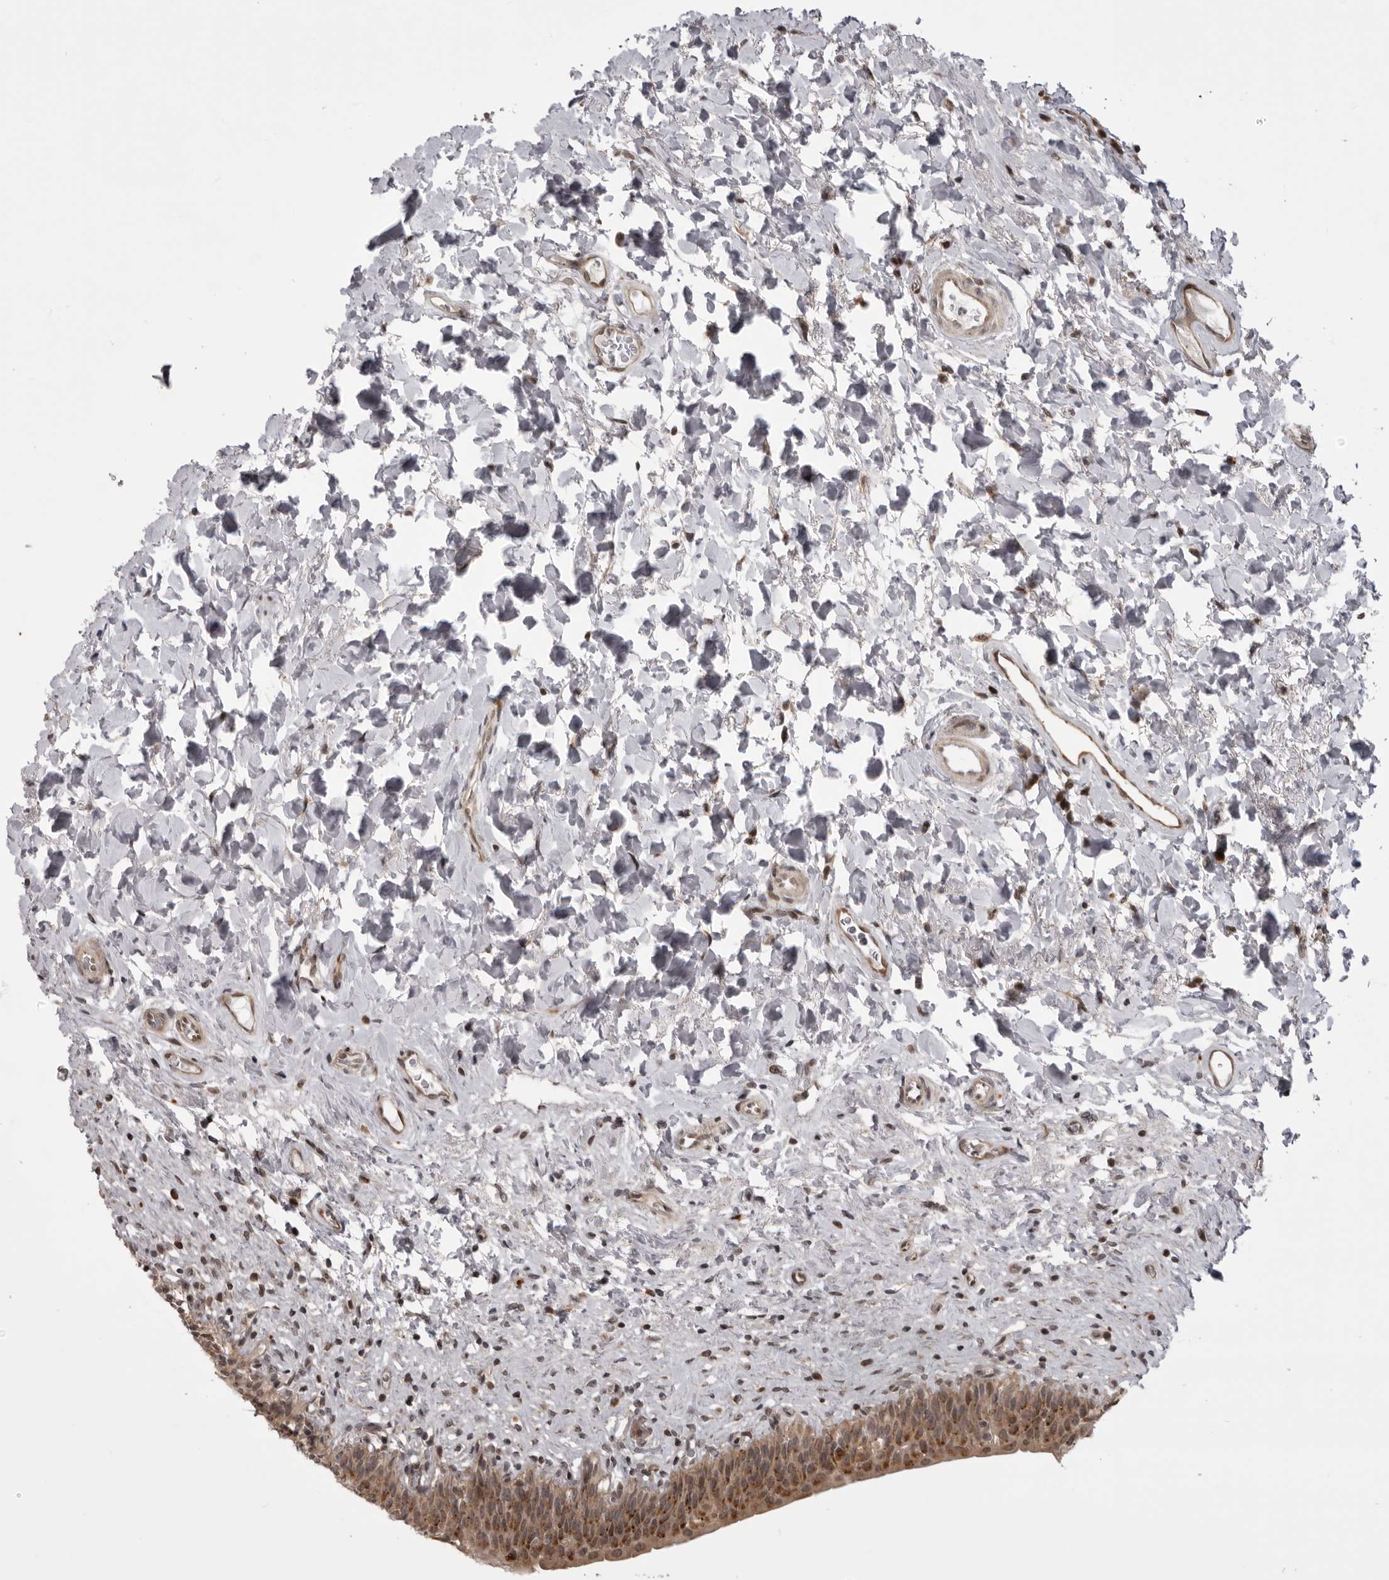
{"staining": {"intensity": "strong", "quantity": "25%-75%", "location": "cytoplasmic/membranous"}, "tissue": "urinary bladder", "cell_type": "Urothelial cells", "image_type": "normal", "snomed": [{"axis": "morphology", "description": "Normal tissue, NOS"}, {"axis": "topography", "description": "Urinary bladder"}], "caption": "Immunohistochemistry histopathology image of benign urinary bladder: urinary bladder stained using immunohistochemistry reveals high levels of strong protein expression localized specifically in the cytoplasmic/membranous of urothelial cells, appearing as a cytoplasmic/membranous brown color.", "gene": "C1orf109", "patient": {"sex": "male", "age": 83}}